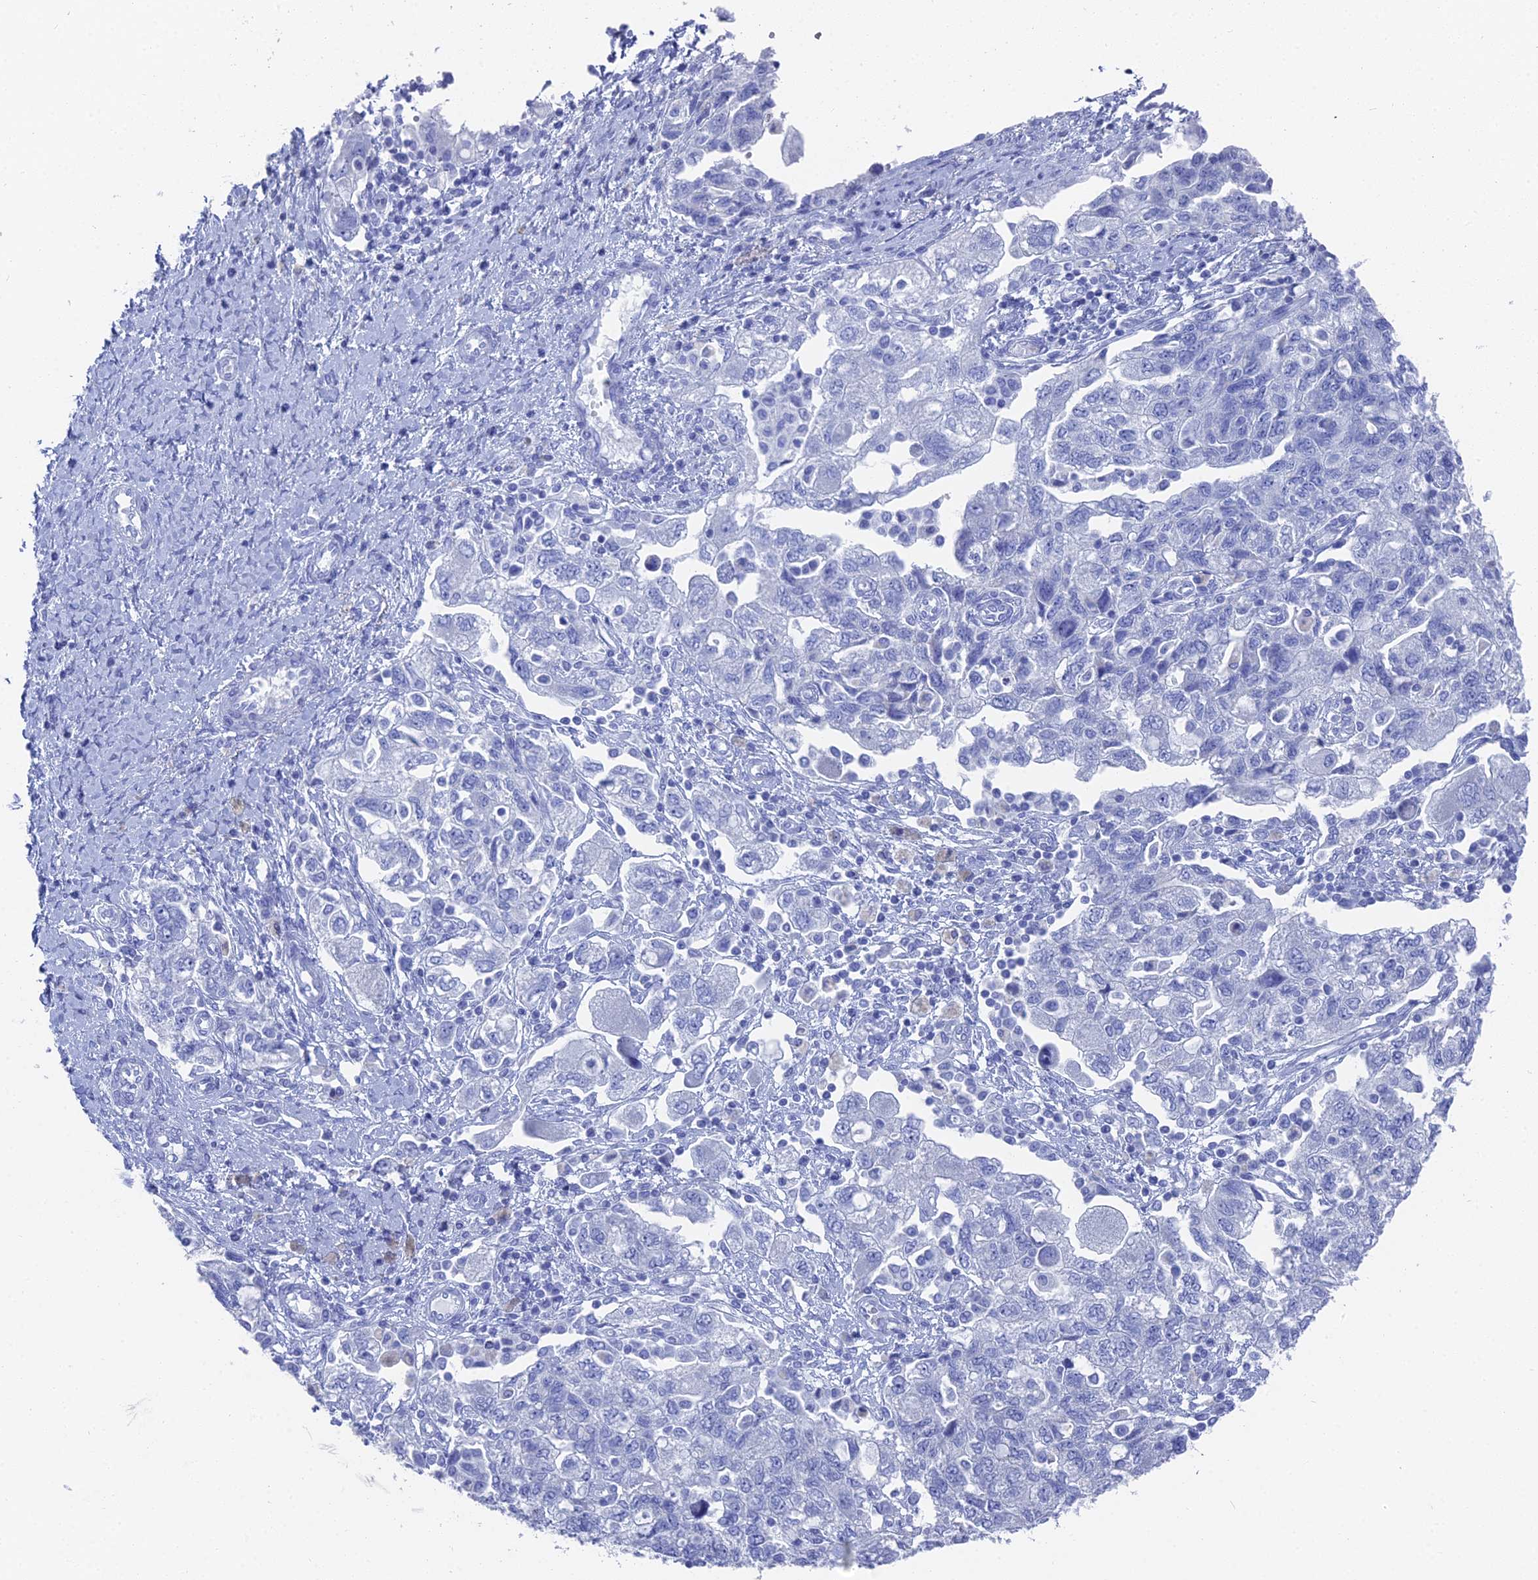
{"staining": {"intensity": "negative", "quantity": "none", "location": "none"}, "tissue": "ovarian cancer", "cell_type": "Tumor cells", "image_type": "cancer", "snomed": [{"axis": "morphology", "description": "Carcinoma, NOS"}, {"axis": "morphology", "description": "Cystadenocarcinoma, serous, NOS"}, {"axis": "topography", "description": "Ovary"}], "caption": "A histopathology image of human serous cystadenocarcinoma (ovarian) is negative for staining in tumor cells.", "gene": "ENPP3", "patient": {"sex": "female", "age": 69}}